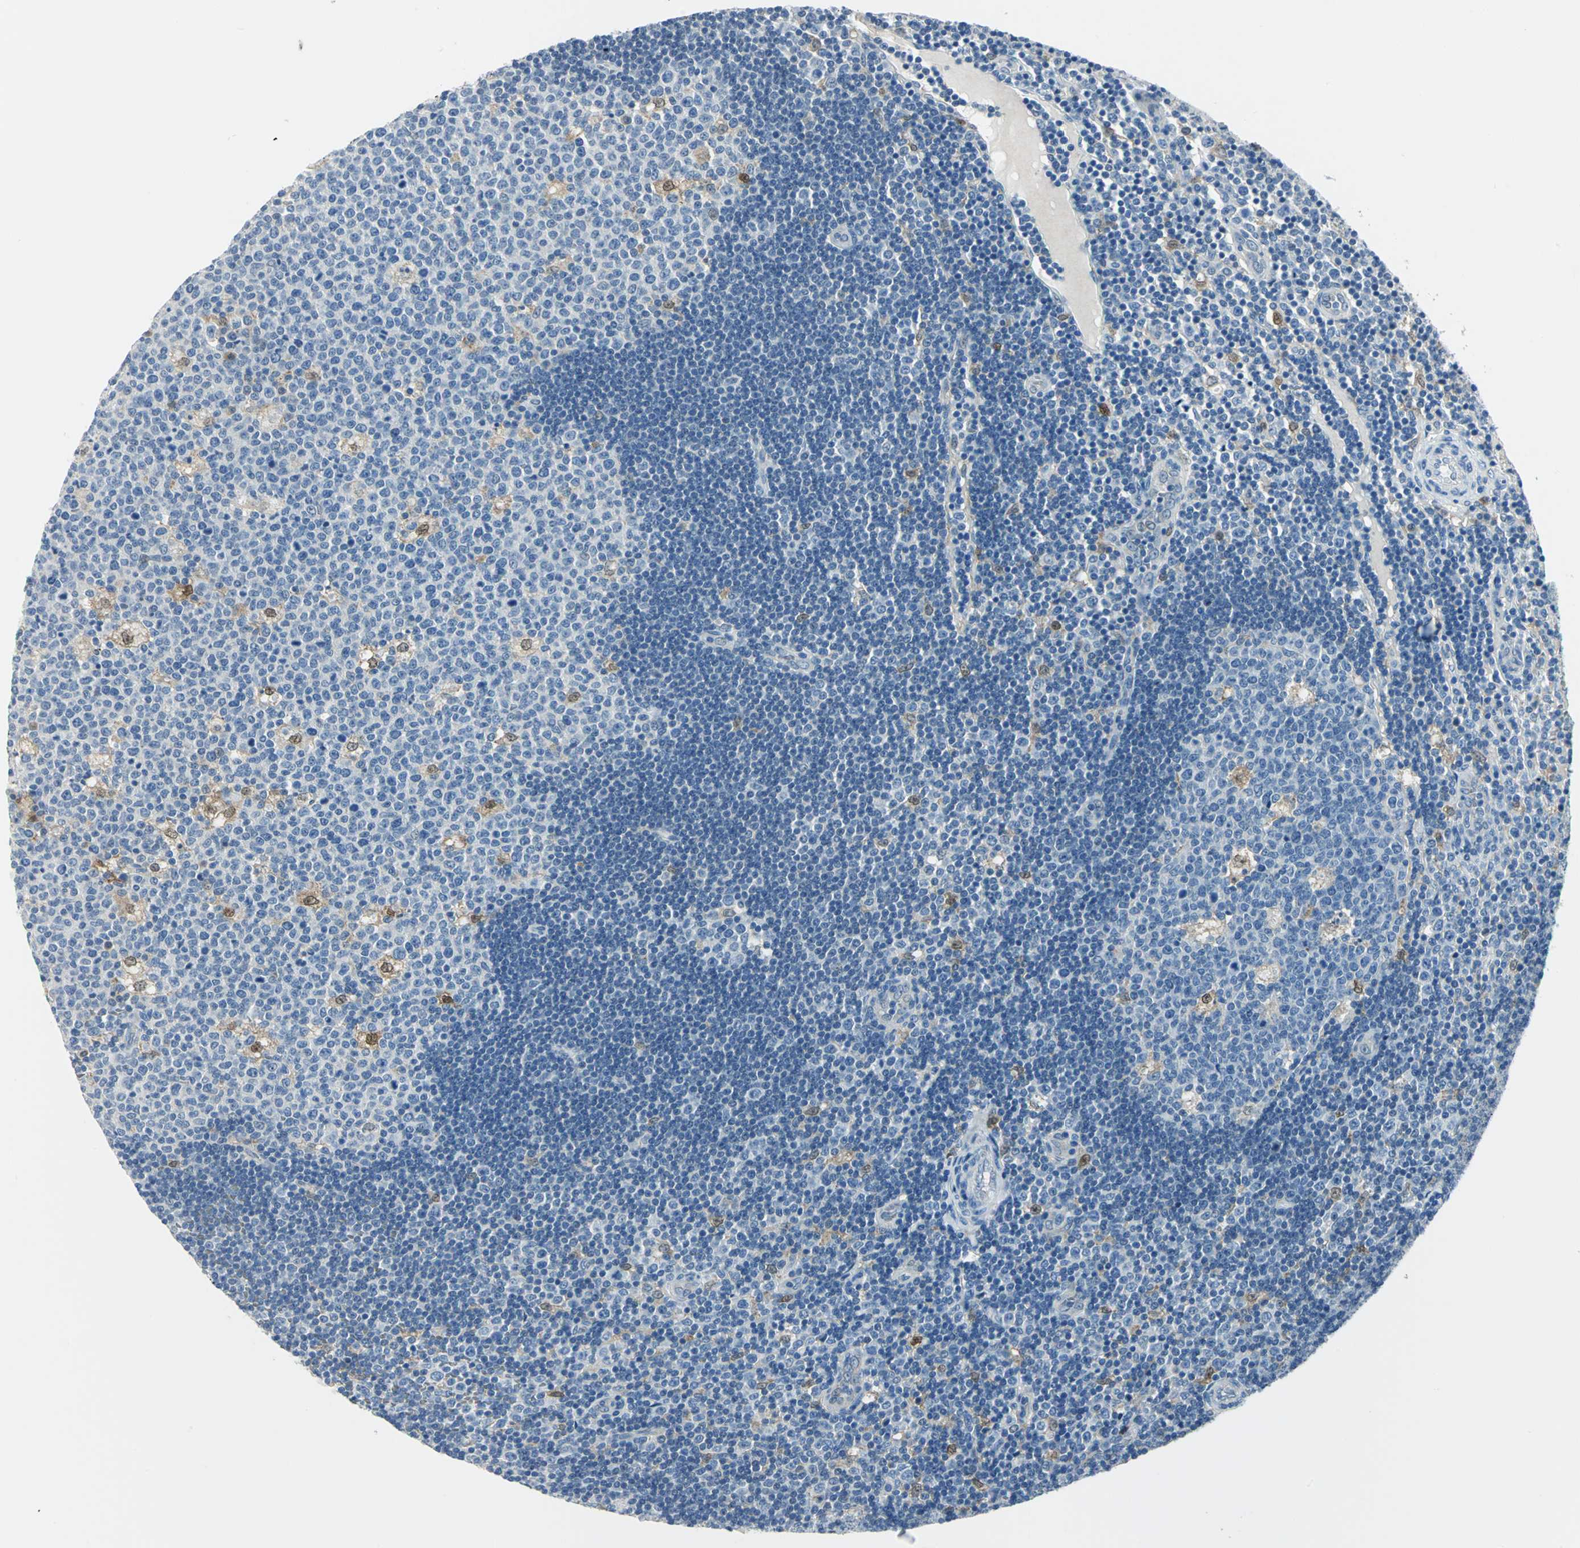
{"staining": {"intensity": "negative", "quantity": "none", "location": "none"}, "tissue": "lymph node", "cell_type": "Germinal center cells", "image_type": "normal", "snomed": [{"axis": "morphology", "description": "Normal tissue, NOS"}, {"axis": "topography", "description": "Lymph node"}, {"axis": "topography", "description": "Salivary gland"}], "caption": "DAB (3,3'-diaminobenzidine) immunohistochemical staining of unremarkable human lymph node exhibits no significant positivity in germinal center cells.", "gene": "AKR1A1", "patient": {"sex": "male", "age": 8}}